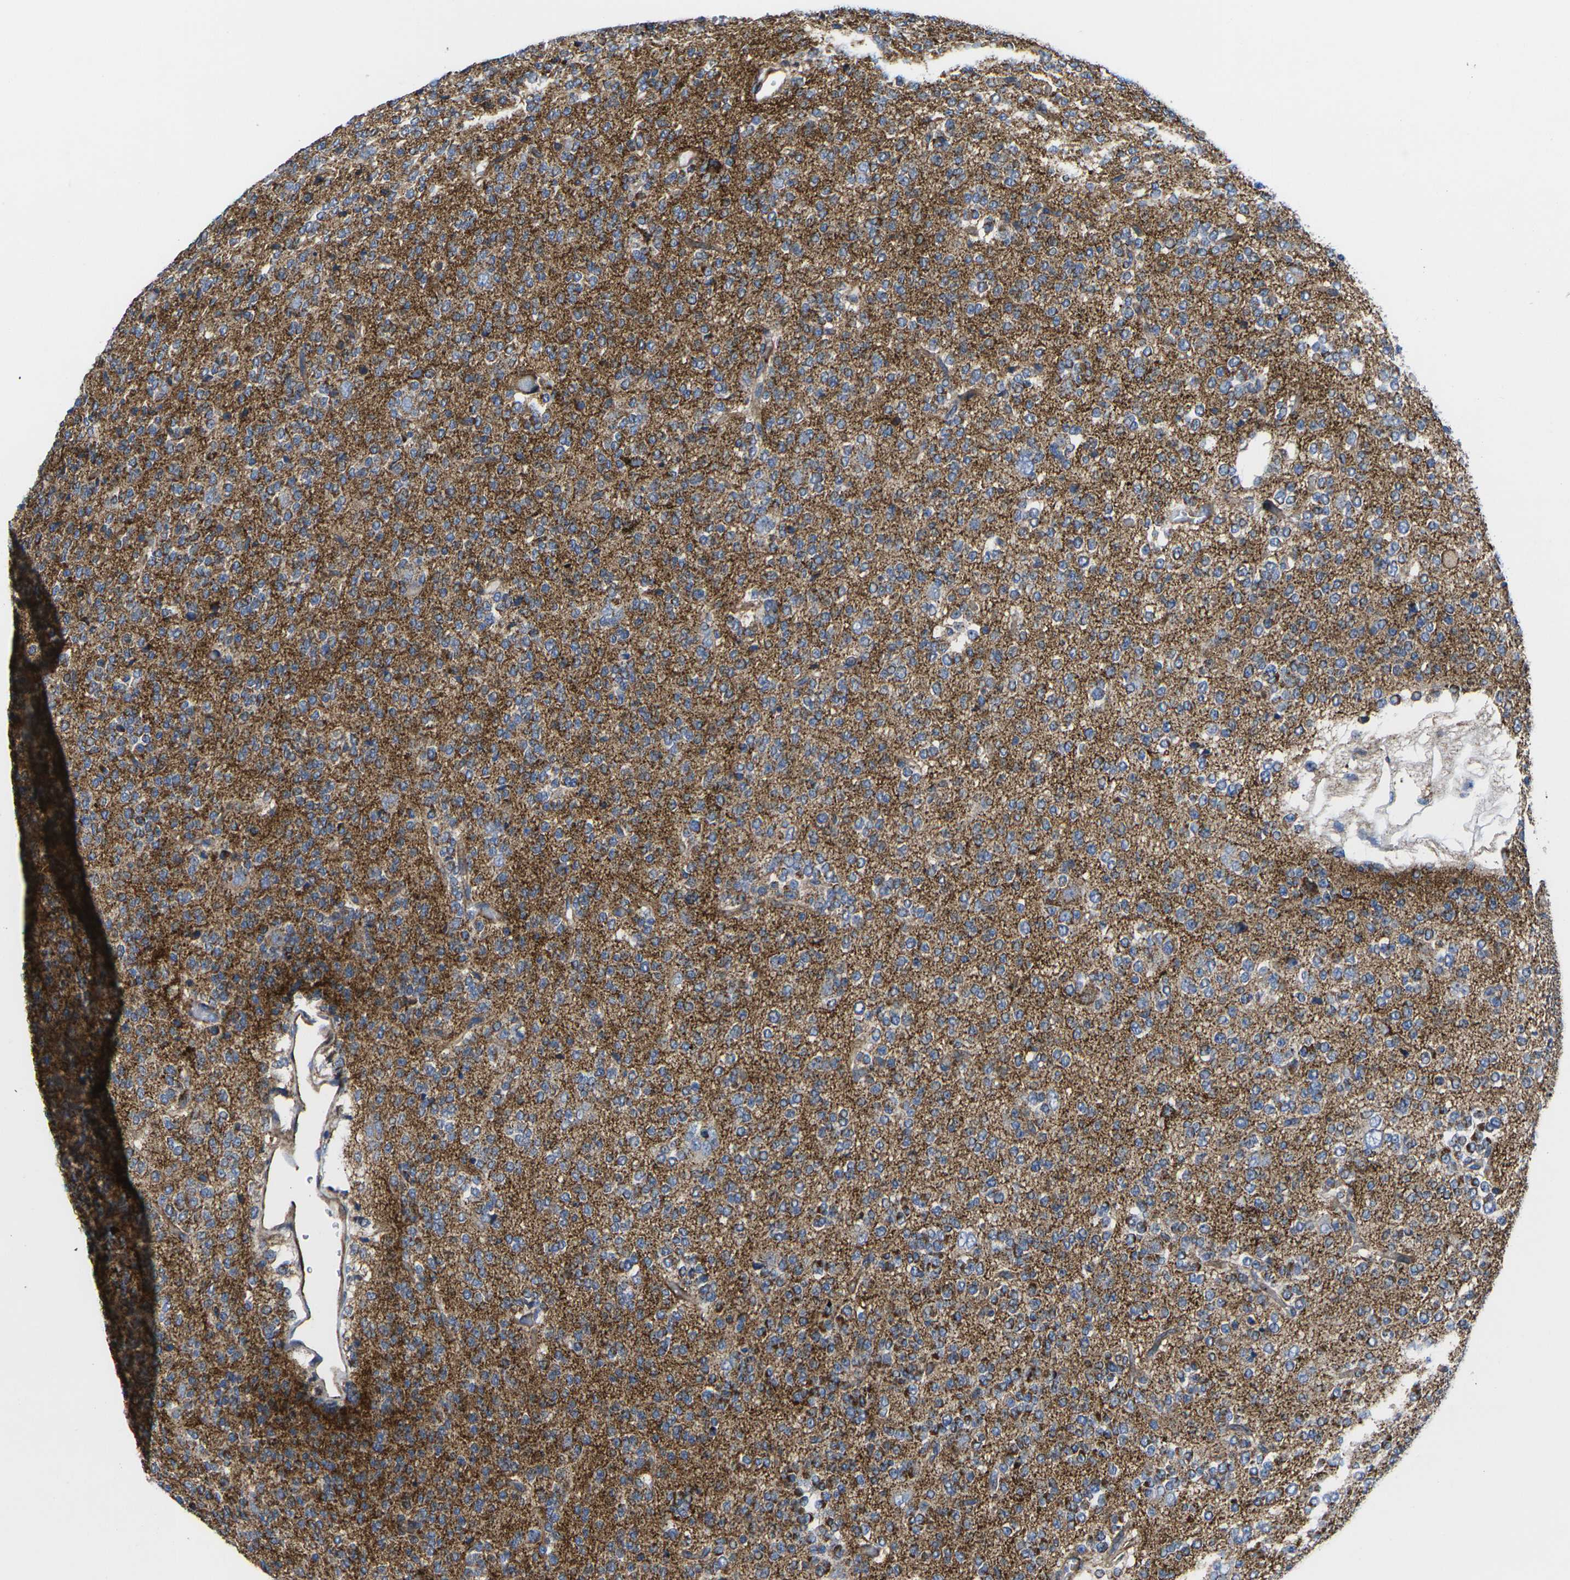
{"staining": {"intensity": "moderate", "quantity": "25%-75%", "location": "cytoplasmic/membranous"}, "tissue": "glioma", "cell_type": "Tumor cells", "image_type": "cancer", "snomed": [{"axis": "morphology", "description": "Glioma, malignant, Low grade"}, {"axis": "topography", "description": "Brain"}], "caption": "High-magnification brightfield microscopy of glioma stained with DAB (brown) and counterstained with hematoxylin (blue). tumor cells exhibit moderate cytoplasmic/membranous expression is present in approximately25%-75% of cells.", "gene": "GPR4", "patient": {"sex": "male", "age": 38}}